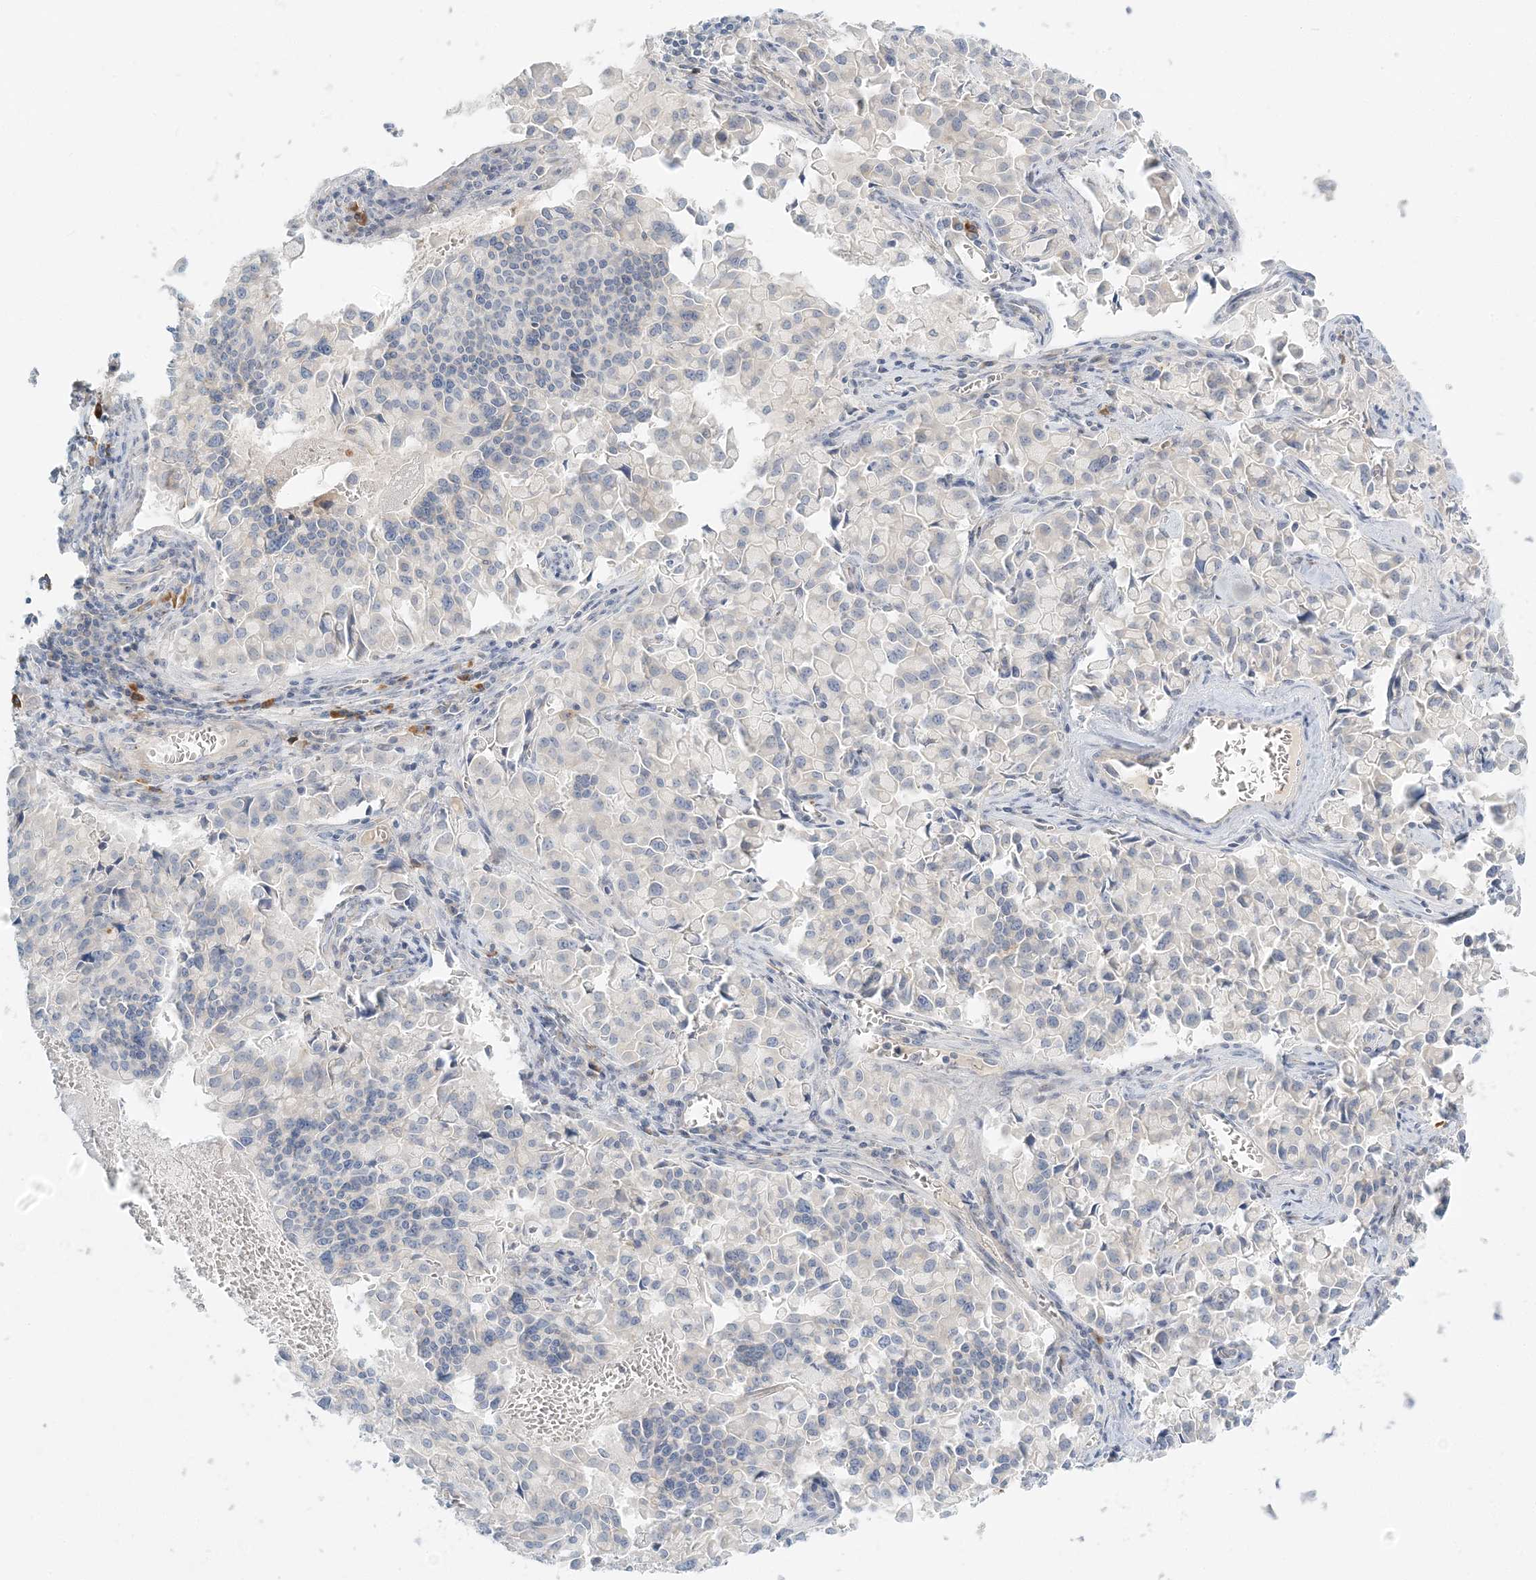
{"staining": {"intensity": "negative", "quantity": "none", "location": "none"}, "tissue": "pancreatic cancer", "cell_type": "Tumor cells", "image_type": "cancer", "snomed": [{"axis": "morphology", "description": "Adenocarcinoma, NOS"}, {"axis": "topography", "description": "Pancreas"}], "caption": "The micrograph exhibits no staining of tumor cells in adenocarcinoma (pancreatic).", "gene": "NAA11", "patient": {"sex": "male", "age": 65}}